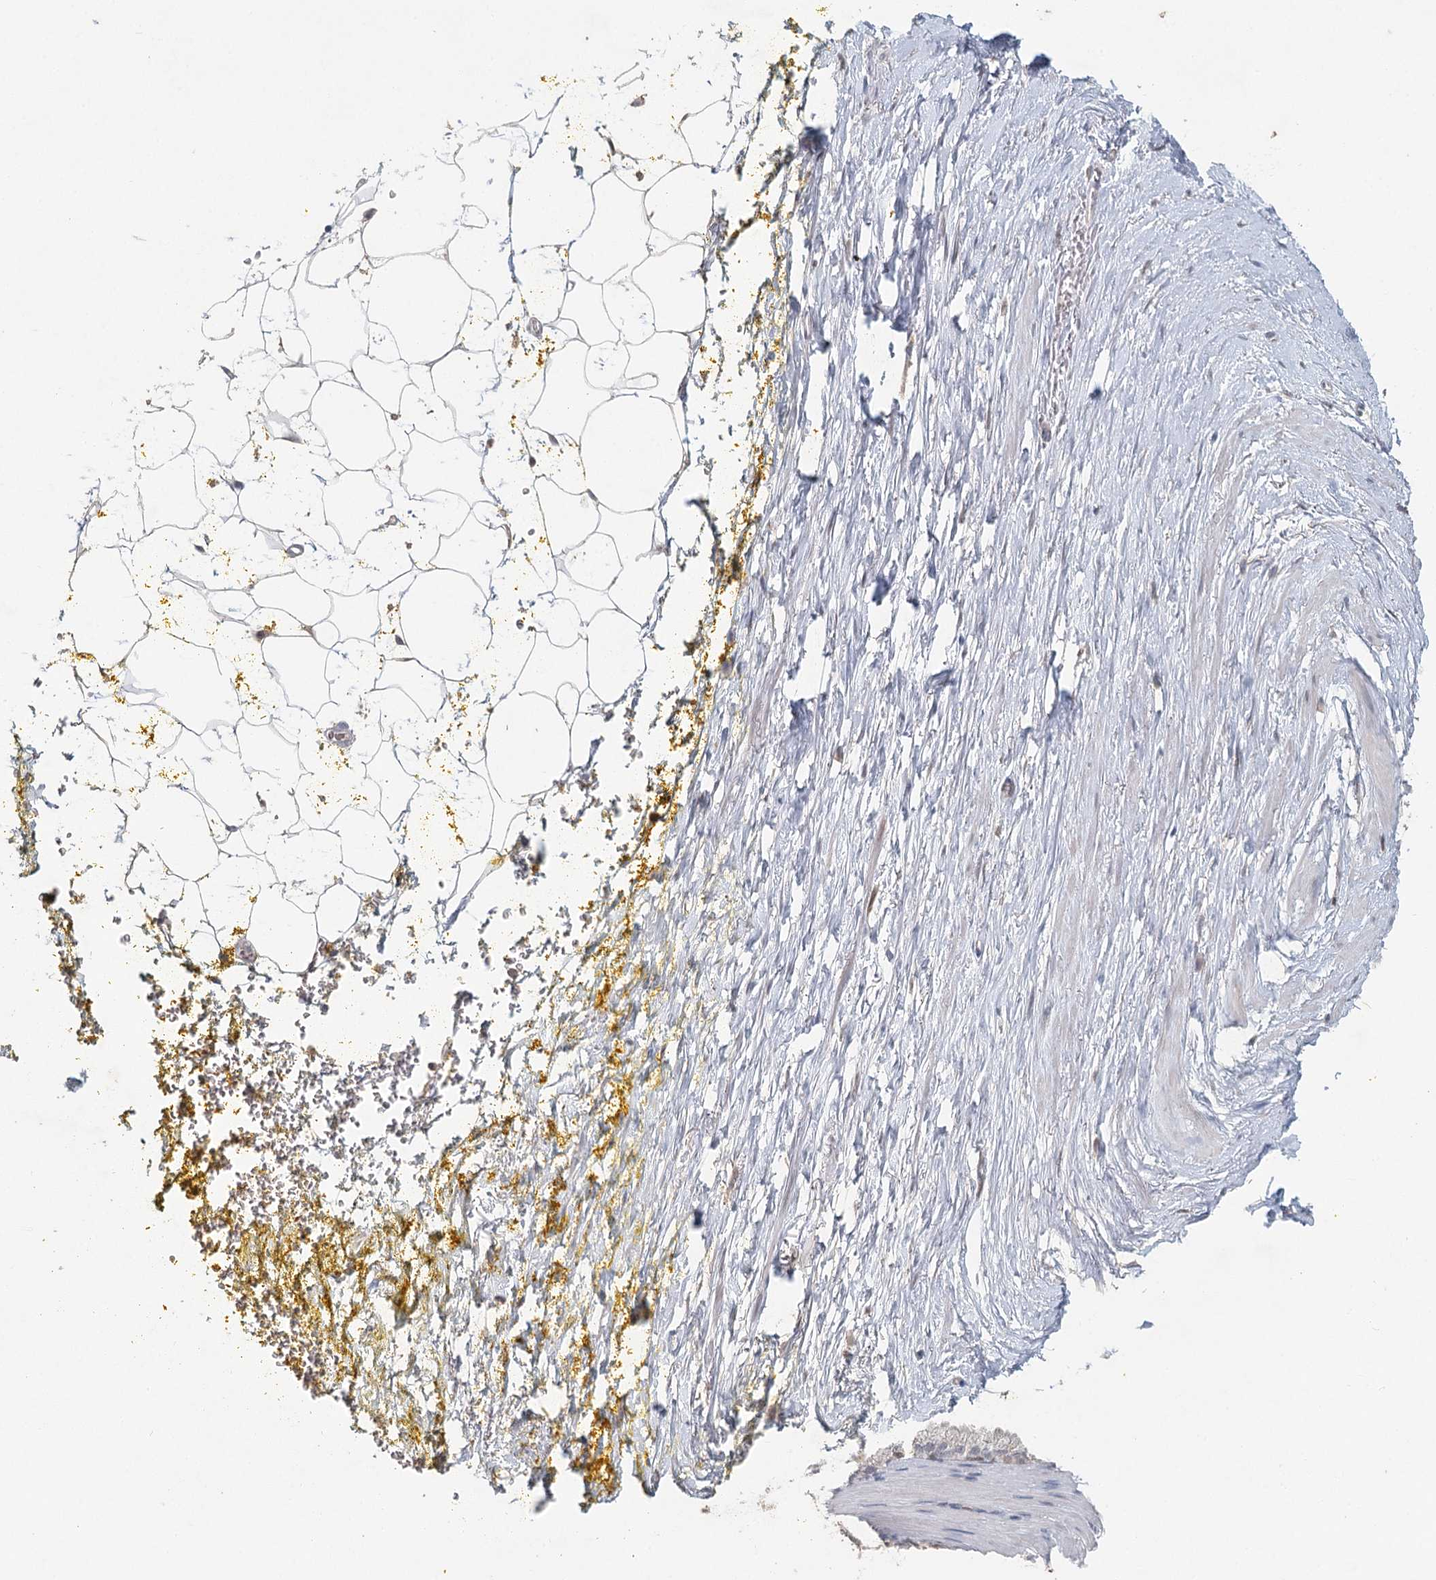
{"staining": {"intensity": "moderate", "quantity": "<25%", "location": "nuclear"}, "tissue": "adipose tissue", "cell_type": "Adipocytes", "image_type": "normal", "snomed": [{"axis": "morphology", "description": "Normal tissue, NOS"}, {"axis": "morphology", "description": "Adenocarcinoma, Low grade"}, {"axis": "topography", "description": "Prostate"}, {"axis": "topography", "description": "Peripheral nerve tissue"}], "caption": "Adipose tissue stained with immunohistochemistry (IHC) reveals moderate nuclear positivity in approximately <25% of adipocytes.", "gene": "ADK", "patient": {"sex": "male", "age": 63}}